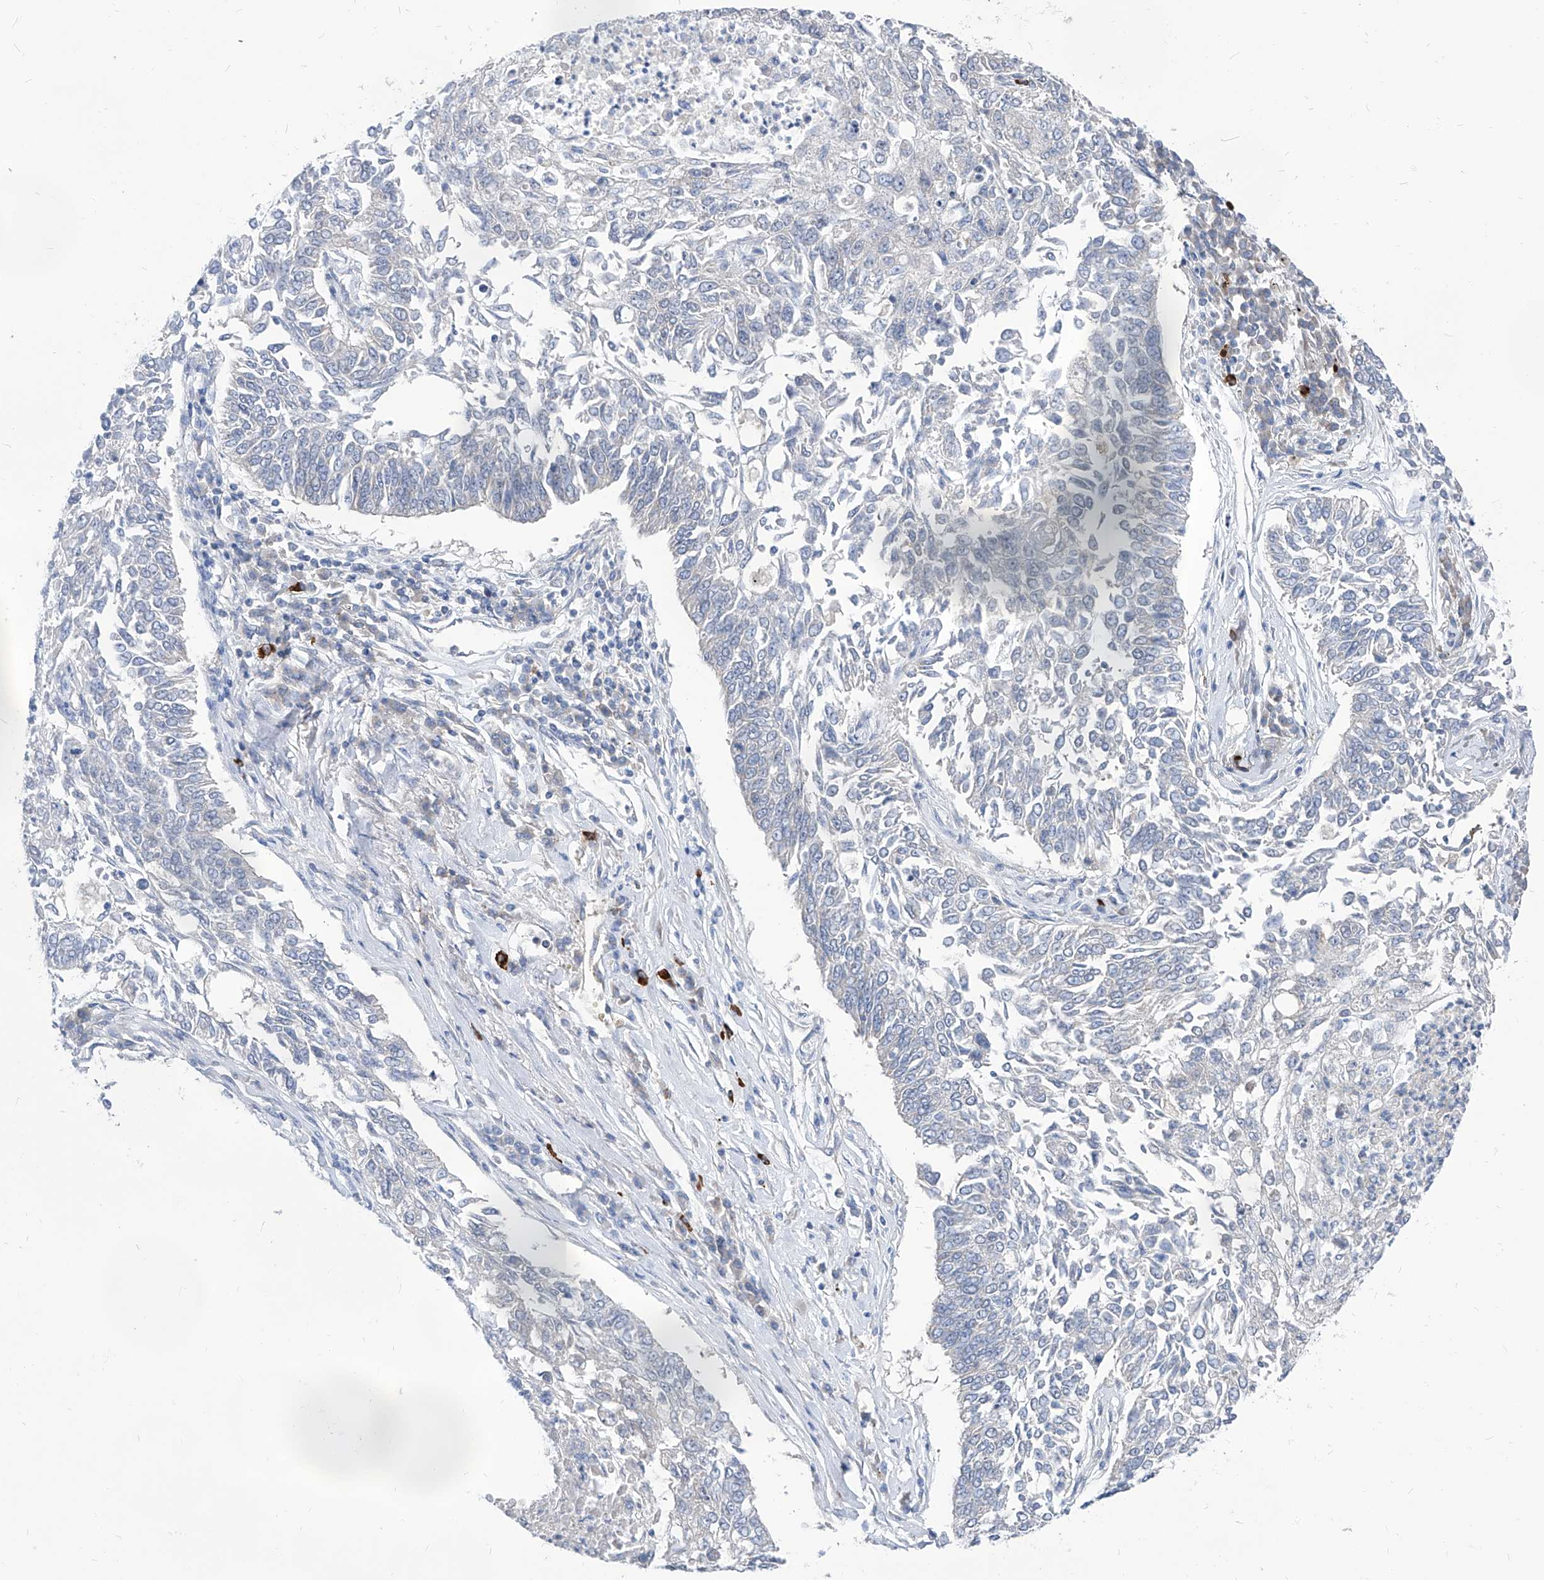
{"staining": {"intensity": "negative", "quantity": "none", "location": "none"}, "tissue": "lung cancer", "cell_type": "Tumor cells", "image_type": "cancer", "snomed": [{"axis": "morphology", "description": "Normal tissue, NOS"}, {"axis": "morphology", "description": "Squamous cell carcinoma, NOS"}, {"axis": "topography", "description": "Cartilage tissue"}, {"axis": "topography", "description": "Bronchus"}, {"axis": "topography", "description": "Lung"}], "caption": "Protein analysis of lung cancer (squamous cell carcinoma) demonstrates no significant positivity in tumor cells.", "gene": "AKAP10", "patient": {"sex": "female", "age": 49}}